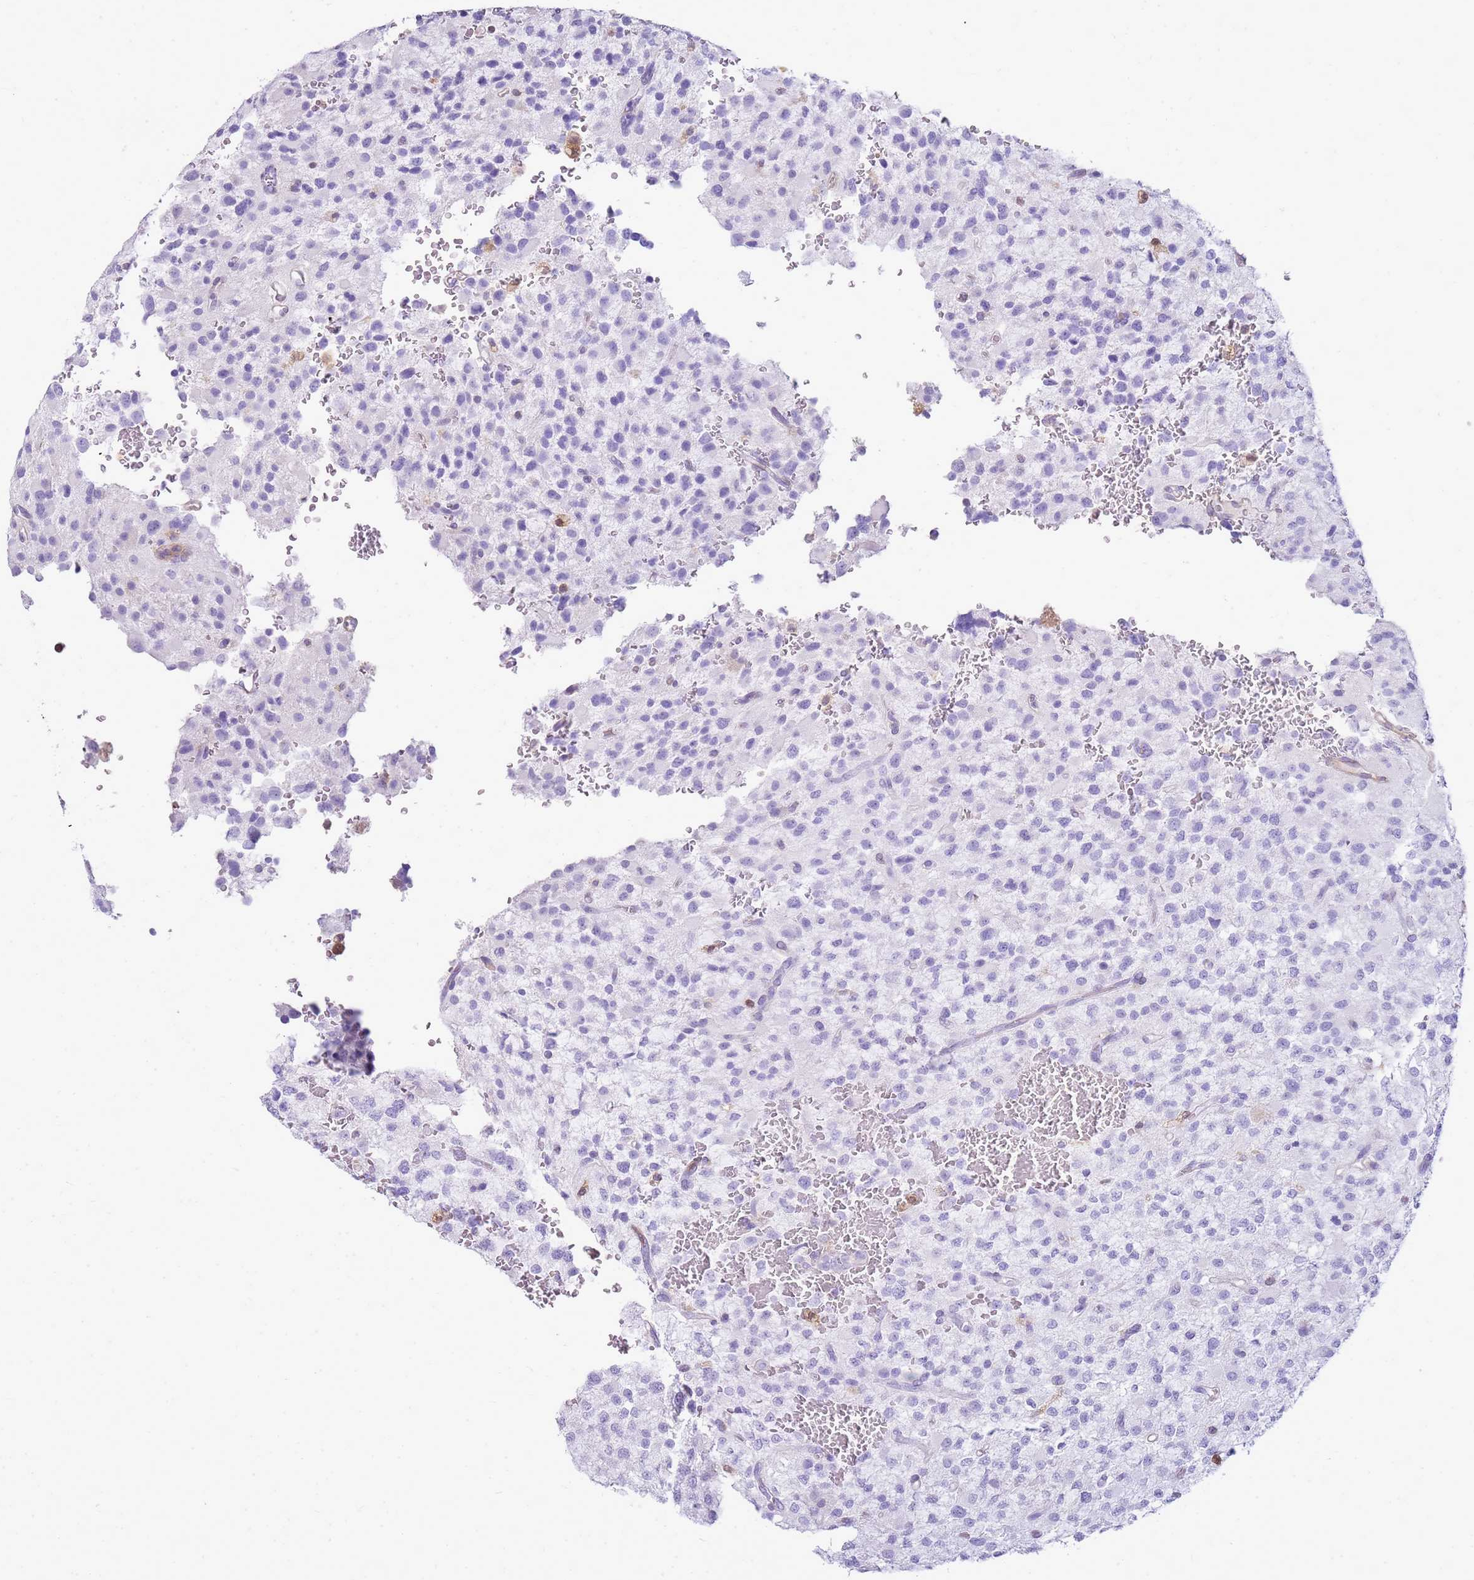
{"staining": {"intensity": "negative", "quantity": "none", "location": "none"}, "tissue": "glioma", "cell_type": "Tumor cells", "image_type": "cancer", "snomed": [{"axis": "morphology", "description": "Glioma, malignant, High grade"}, {"axis": "topography", "description": "Brain"}], "caption": "Tumor cells are negative for protein expression in human malignant glioma (high-grade).", "gene": "SULT1E1", "patient": {"sex": "male", "age": 34}}